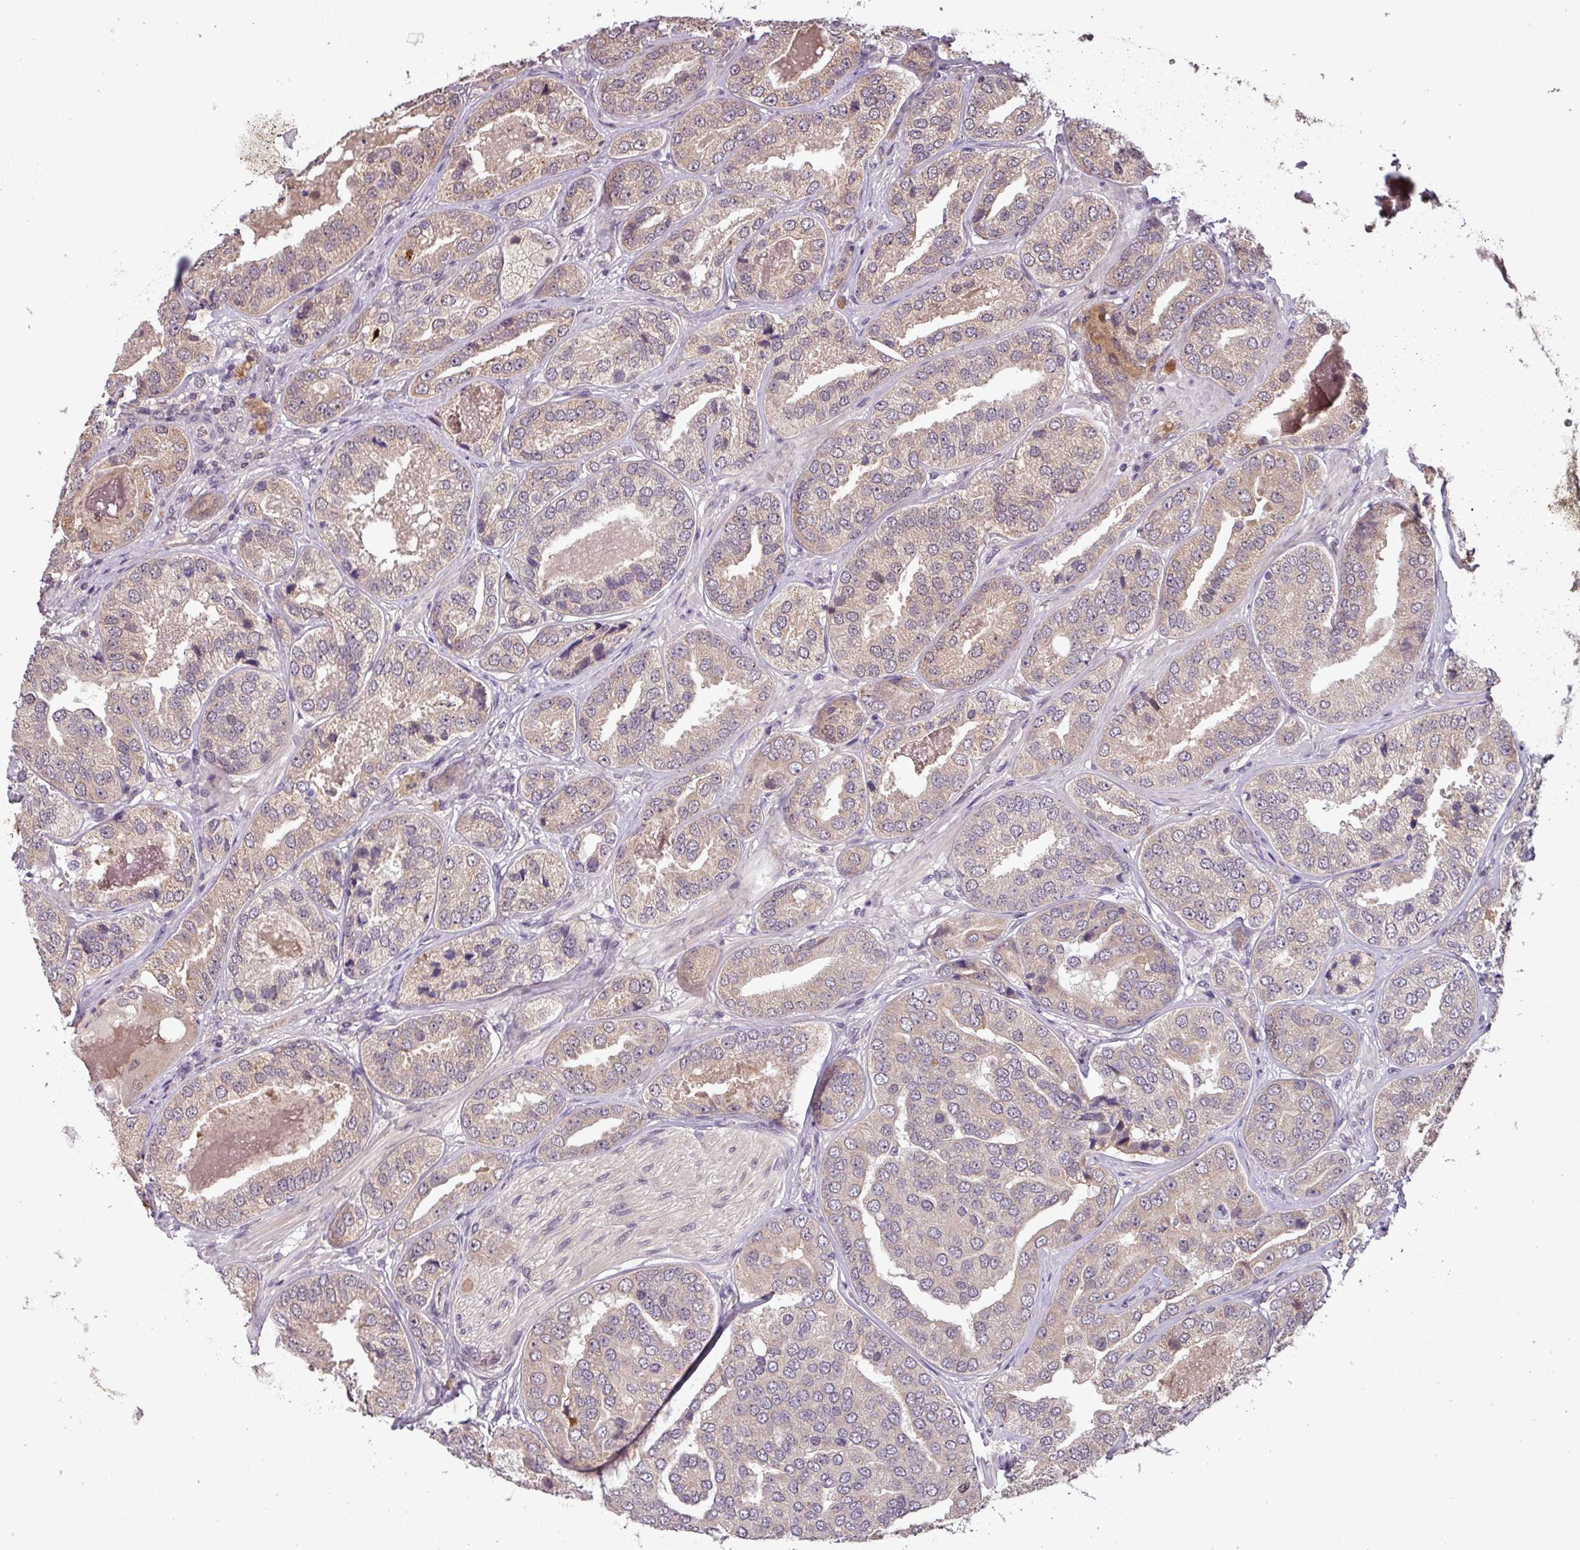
{"staining": {"intensity": "weak", "quantity": "25%-75%", "location": "cytoplasmic/membranous"}, "tissue": "prostate cancer", "cell_type": "Tumor cells", "image_type": "cancer", "snomed": [{"axis": "morphology", "description": "Adenocarcinoma, High grade"}, {"axis": "topography", "description": "Prostate"}], "caption": "A brown stain highlights weak cytoplasmic/membranous positivity of a protein in prostate adenocarcinoma (high-grade) tumor cells.", "gene": "NOB1", "patient": {"sex": "male", "age": 63}}